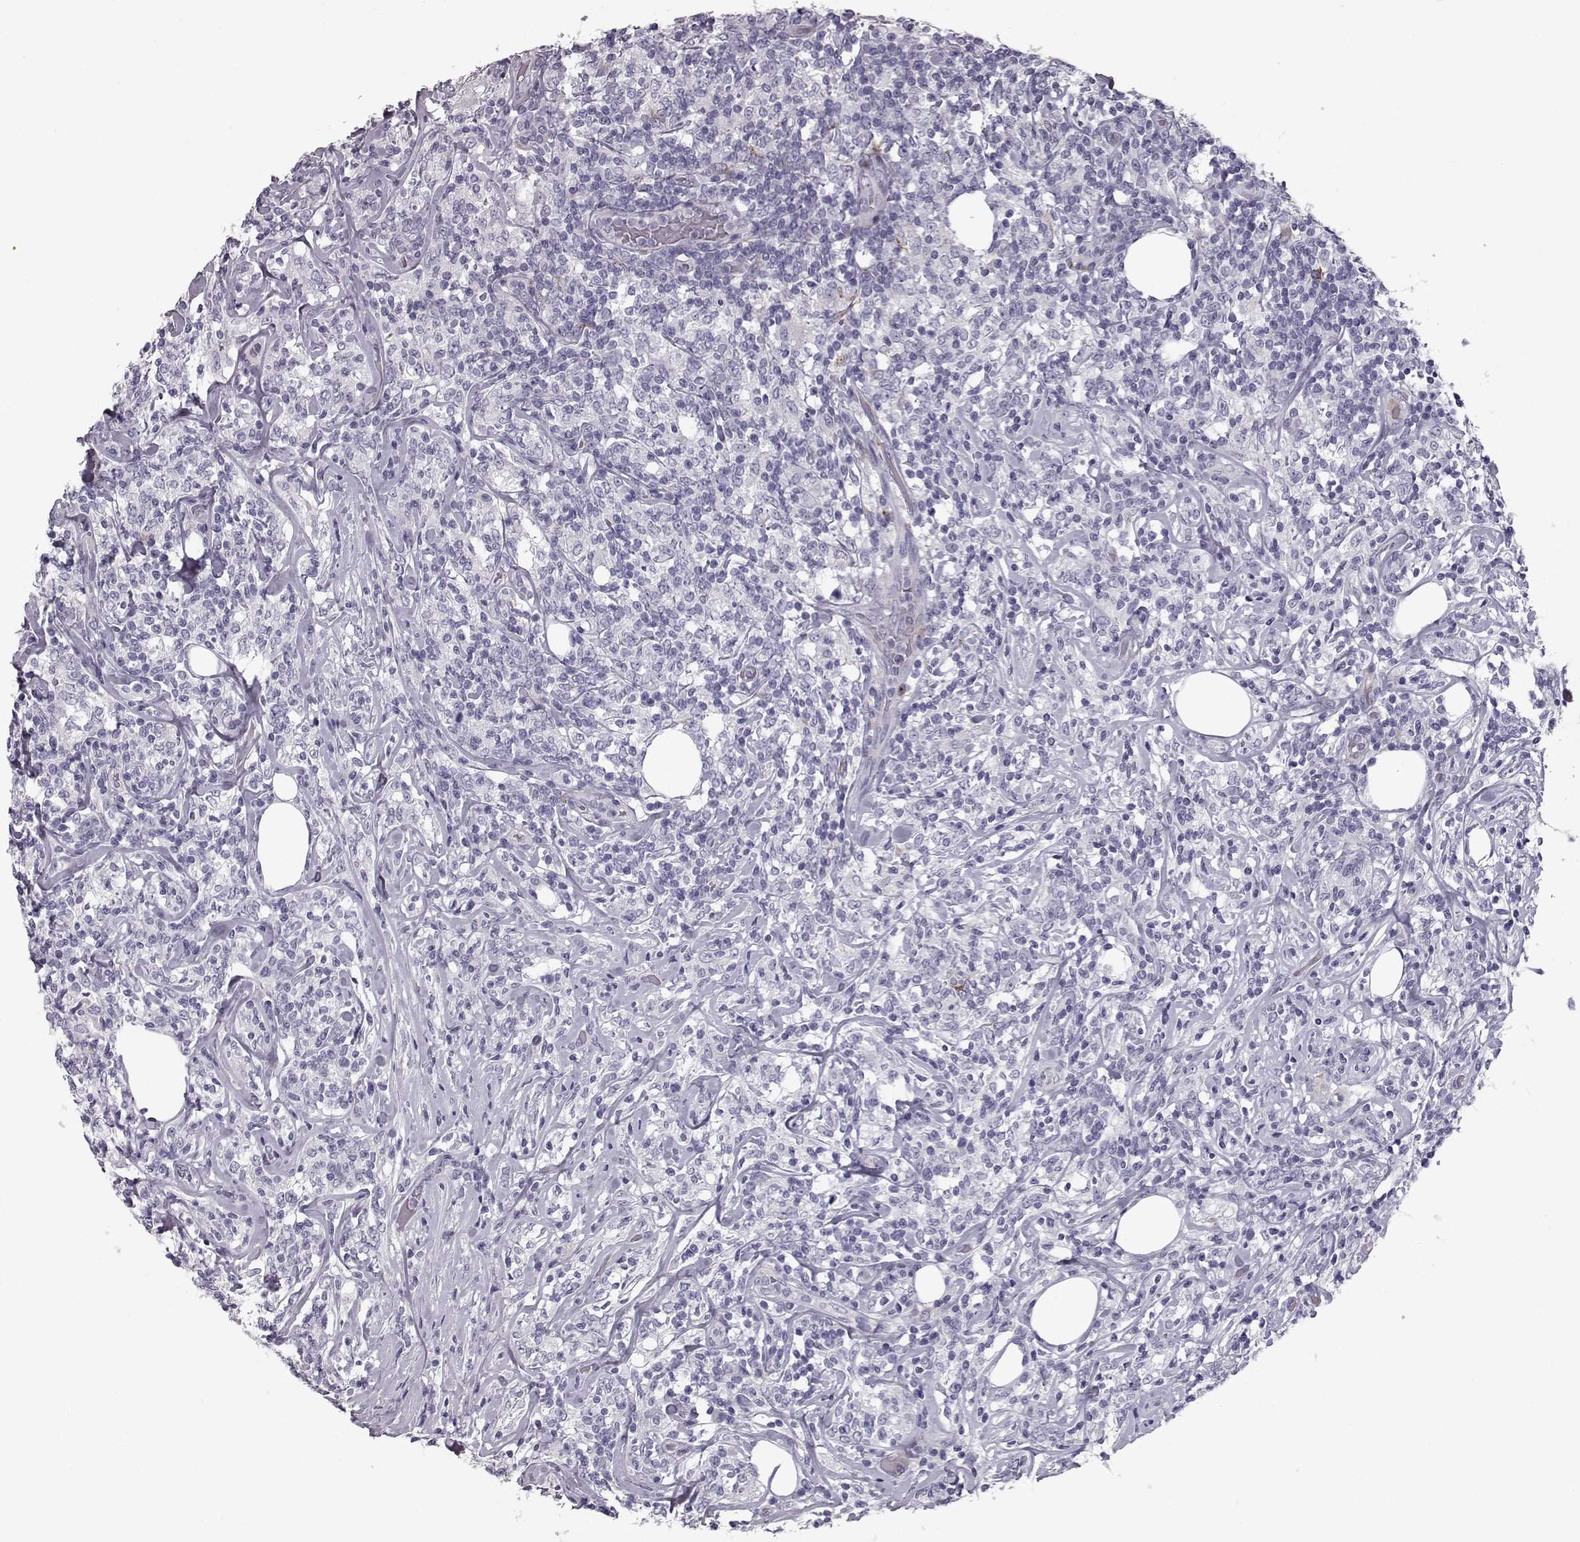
{"staining": {"intensity": "negative", "quantity": "none", "location": "none"}, "tissue": "lymphoma", "cell_type": "Tumor cells", "image_type": "cancer", "snomed": [{"axis": "morphology", "description": "Malignant lymphoma, non-Hodgkin's type, High grade"}, {"axis": "topography", "description": "Lymph node"}], "caption": "A photomicrograph of malignant lymphoma, non-Hodgkin's type (high-grade) stained for a protein exhibits no brown staining in tumor cells.", "gene": "CCL19", "patient": {"sex": "female", "age": 84}}